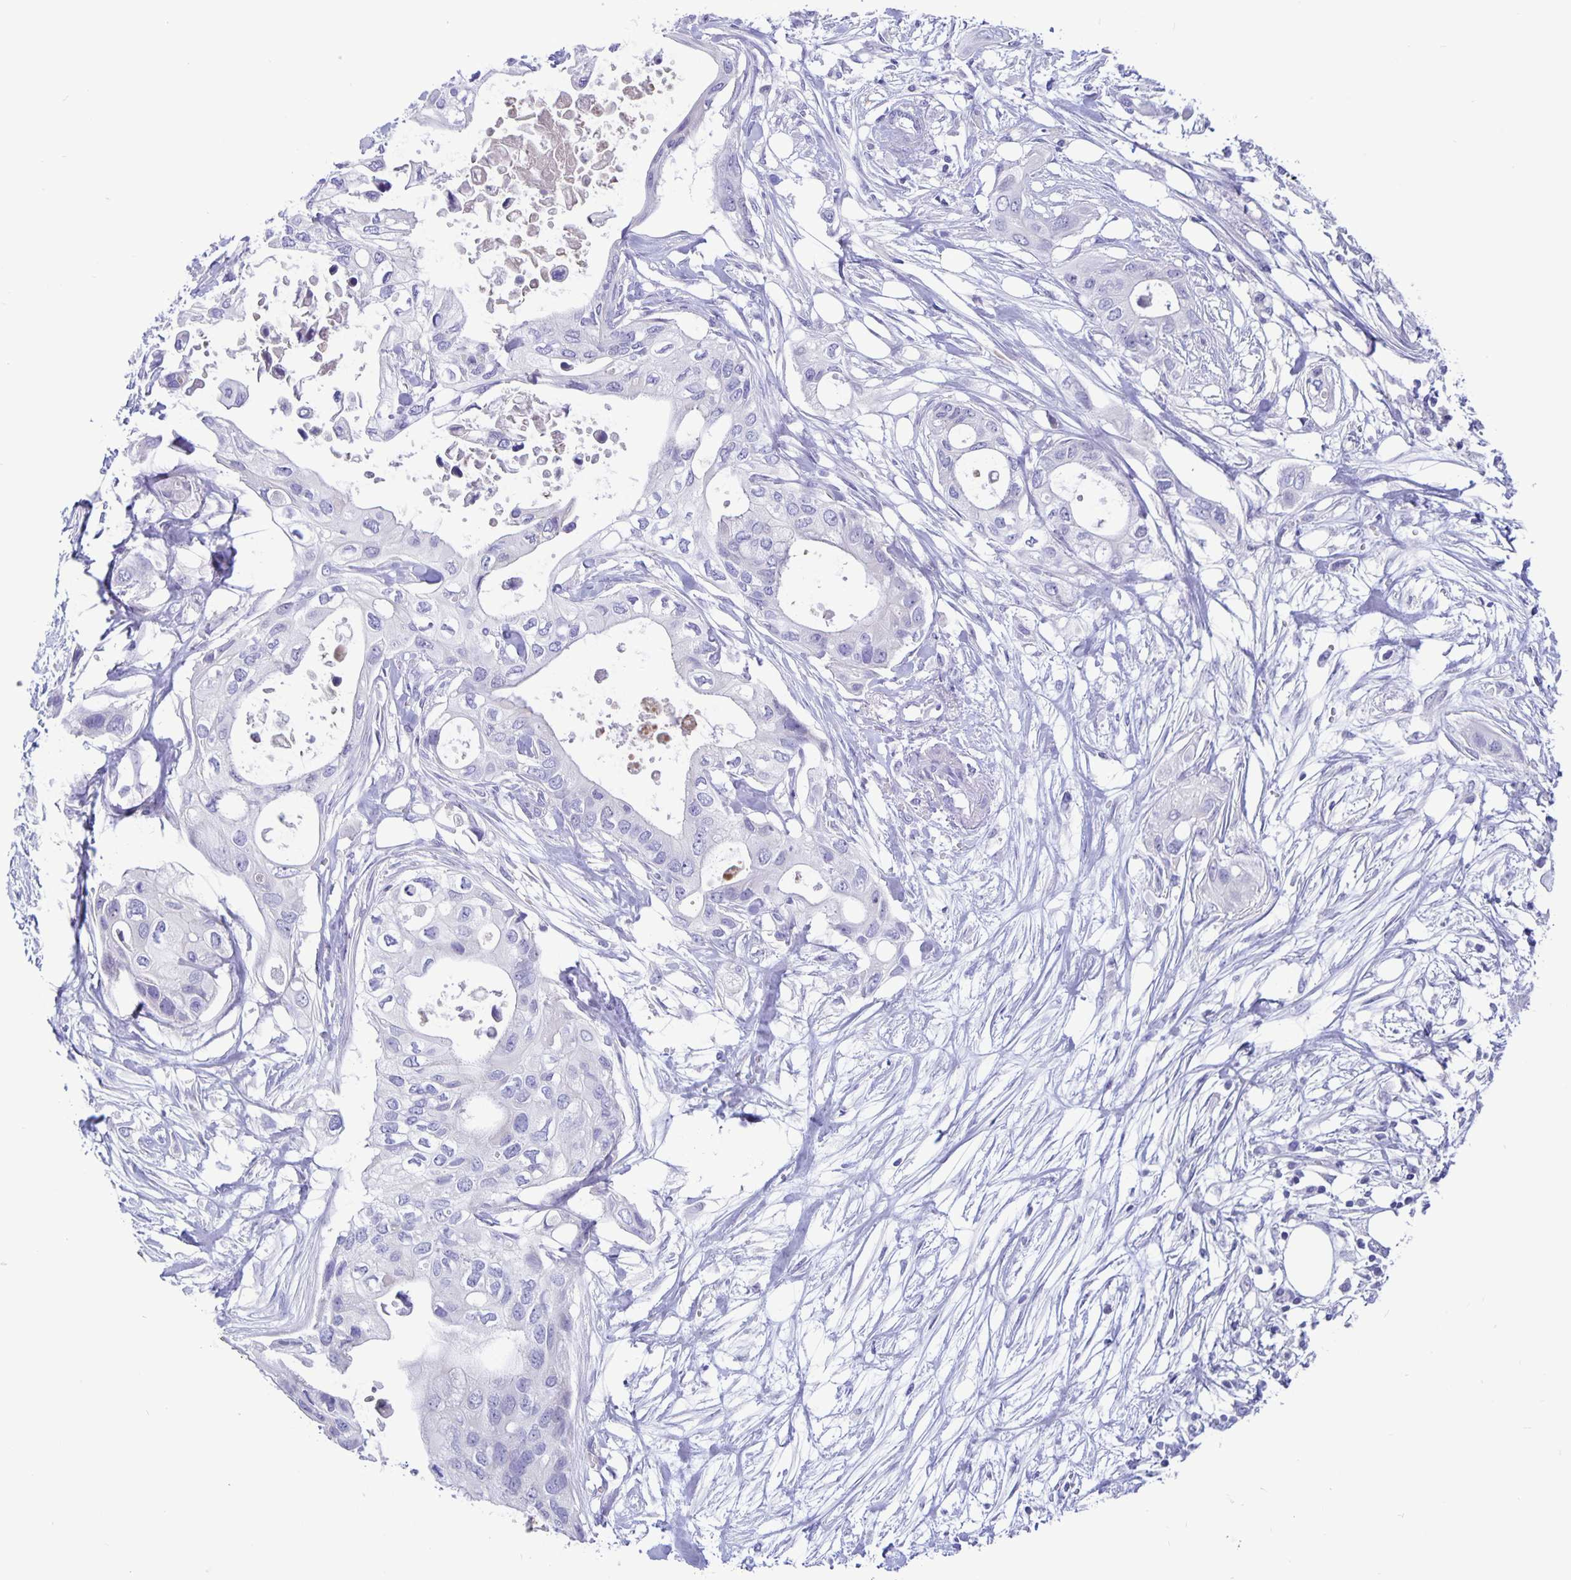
{"staining": {"intensity": "negative", "quantity": "none", "location": "none"}, "tissue": "pancreatic cancer", "cell_type": "Tumor cells", "image_type": "cancer", "snomed": [{"axis": "morphology", "description": "Adenocarcinoma, NOS"}, {"axis": "topography", "description": "Pancreas"}], "caption": "DAB immunohistochemical staining of adenocarcinoma (pancreatic) demonstrates no significant staining in tumor cells.", "gene": "ERMN", "patient": {"sex": "female", "age": 63}}